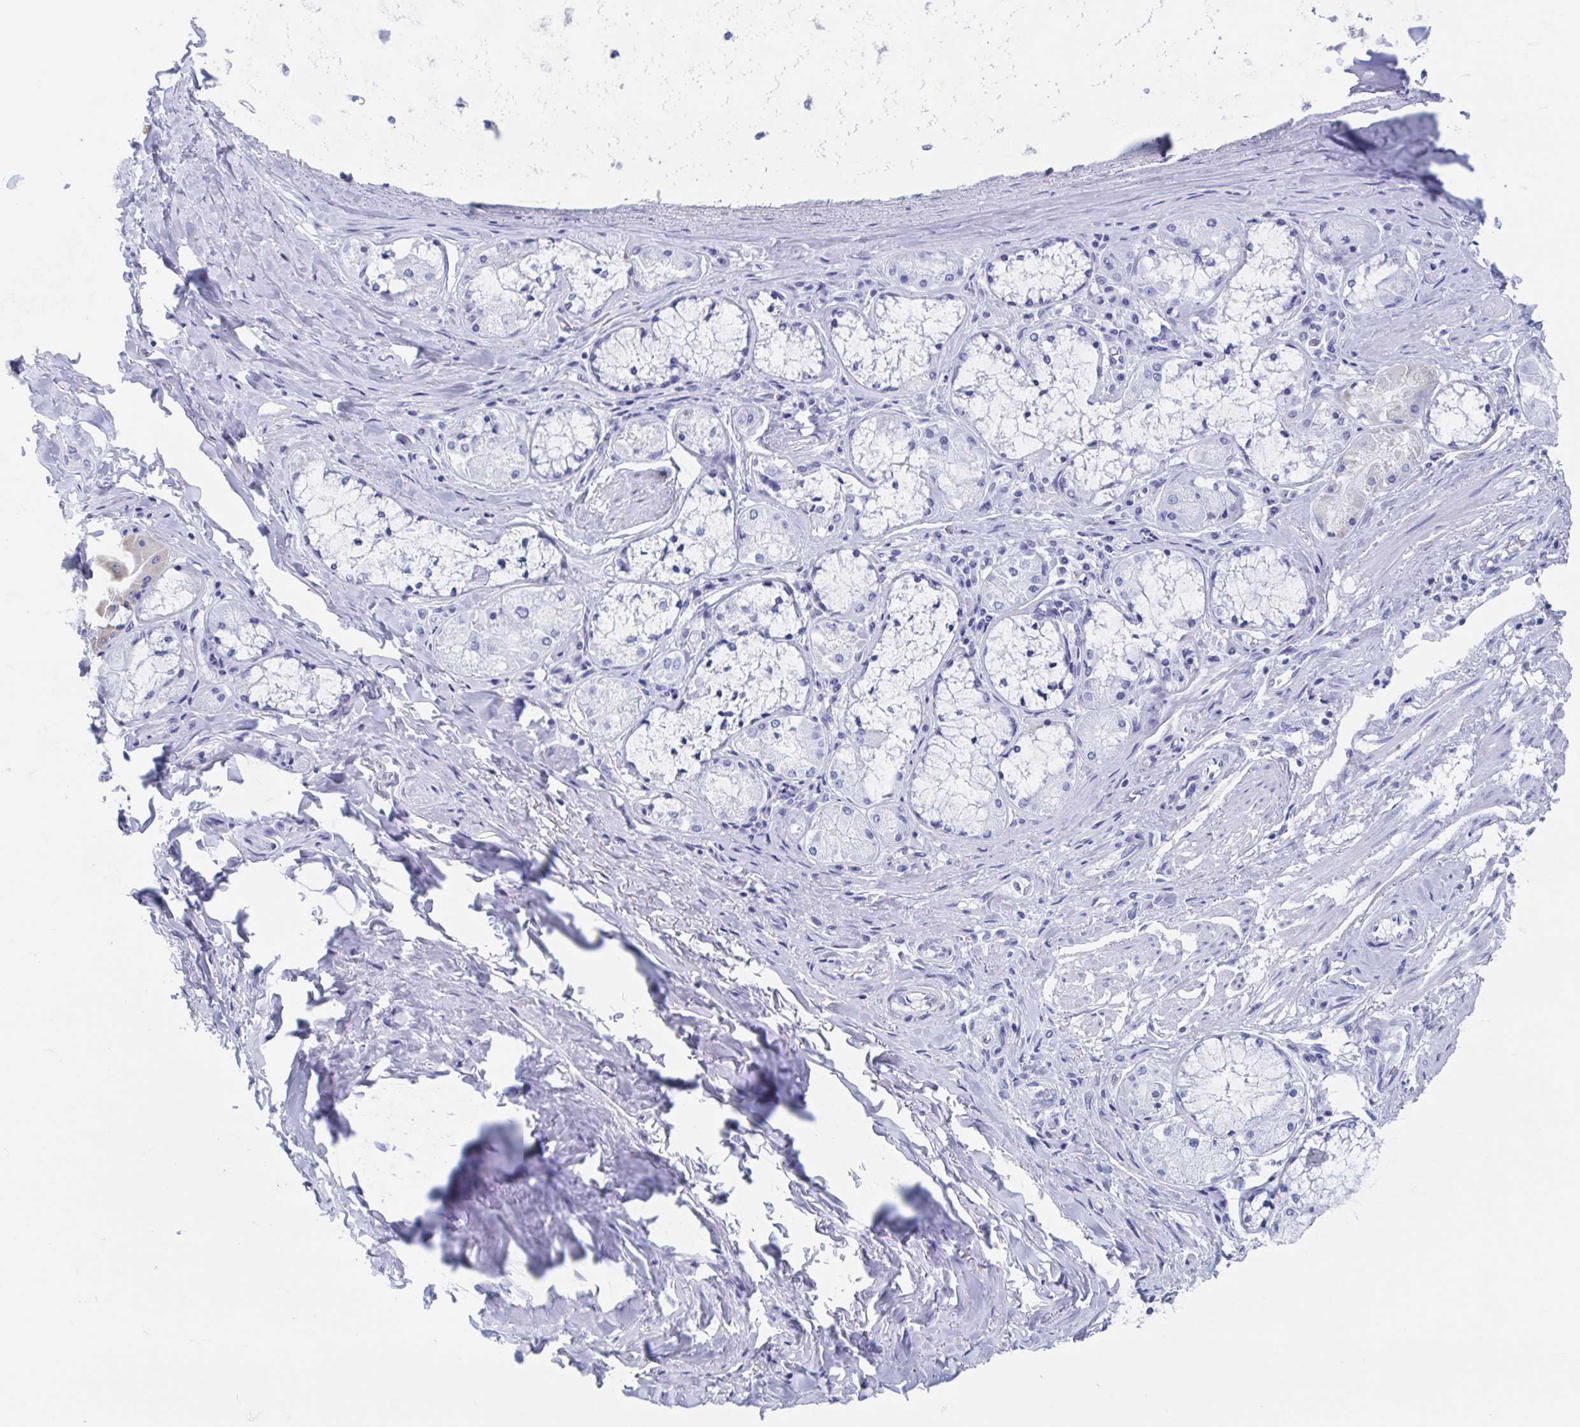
{"staining": {"intensity": "negative", "quantity": "none", "location": "none"}, "tissue": "adipose tissue", "cell_type": "Adipocytes", "image_type": "normal", "snomed": [{"axis": "morphology", "description": "Normal tissue, NOS"}, {"axis": "topography", "description": "Cartilage tissue"}, {"axis": "topography", "description": "Bronchus"}], "caption": "Immunohistochemistry (IHC) photomicrograph of unremarkable adipose tissue: adipose tissue stained with DAB (3,3'-diaminobenzidine) demonstrates no significant protein expression in adipocytes.", "gene": "C10orf53", "patient": {"sex": "male", "age": 64}}